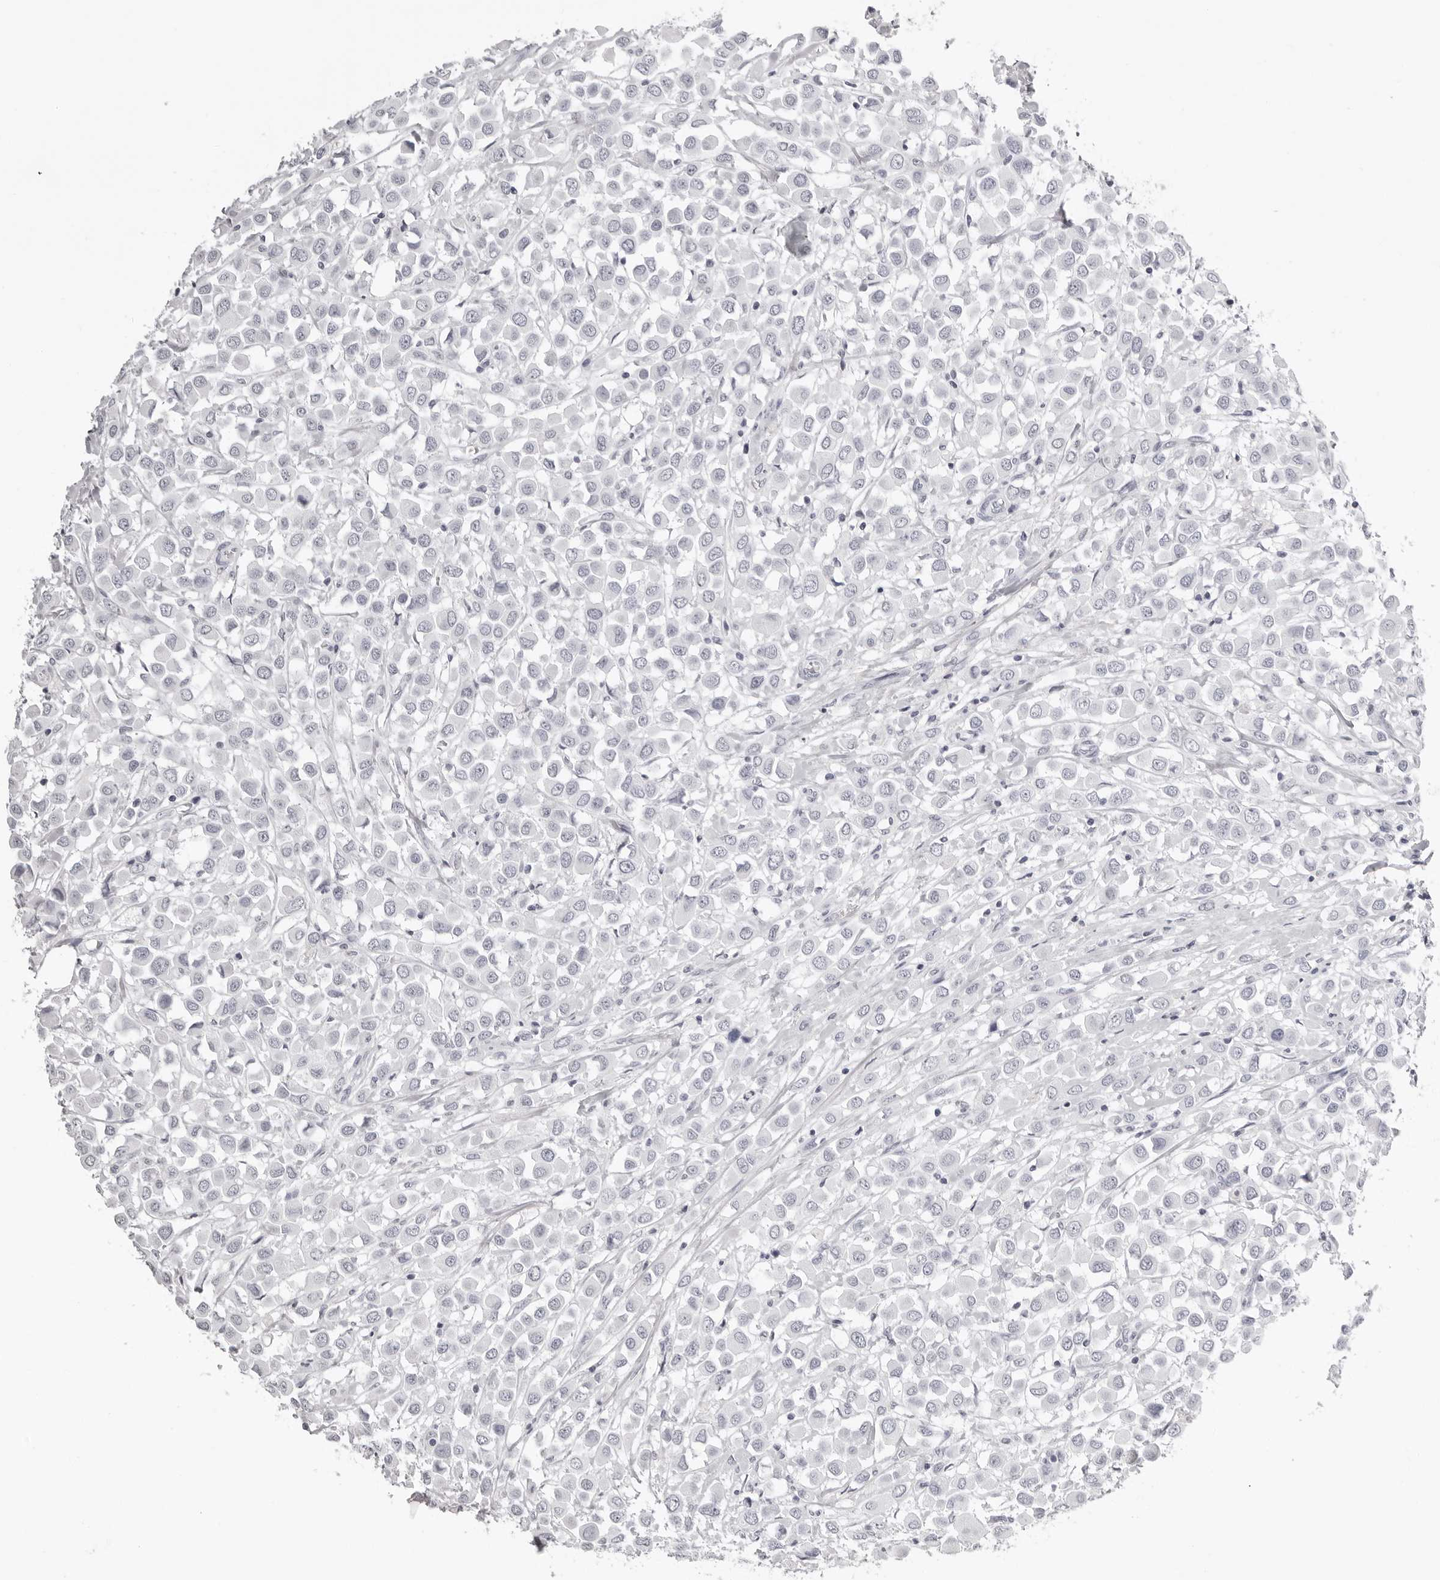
{"staining": {"intensity": "negative", "quantity": "none", "location": "none"}, "tissue": "breast cancer", "cell_type": "Tumor cells", "image_type": "cancer", "snomed": [{"axis": "morphology", "description": "Duct carcinoma"}, {"axis": "topography", "description": "Breast"}], "caption": "This is a image of immunohistochemistry staining of invasive ductal carcinoma (breast), which shows no expression in tumor cells.", "gene": "CST1", "patient": {"sex": "female", "age": 61}}